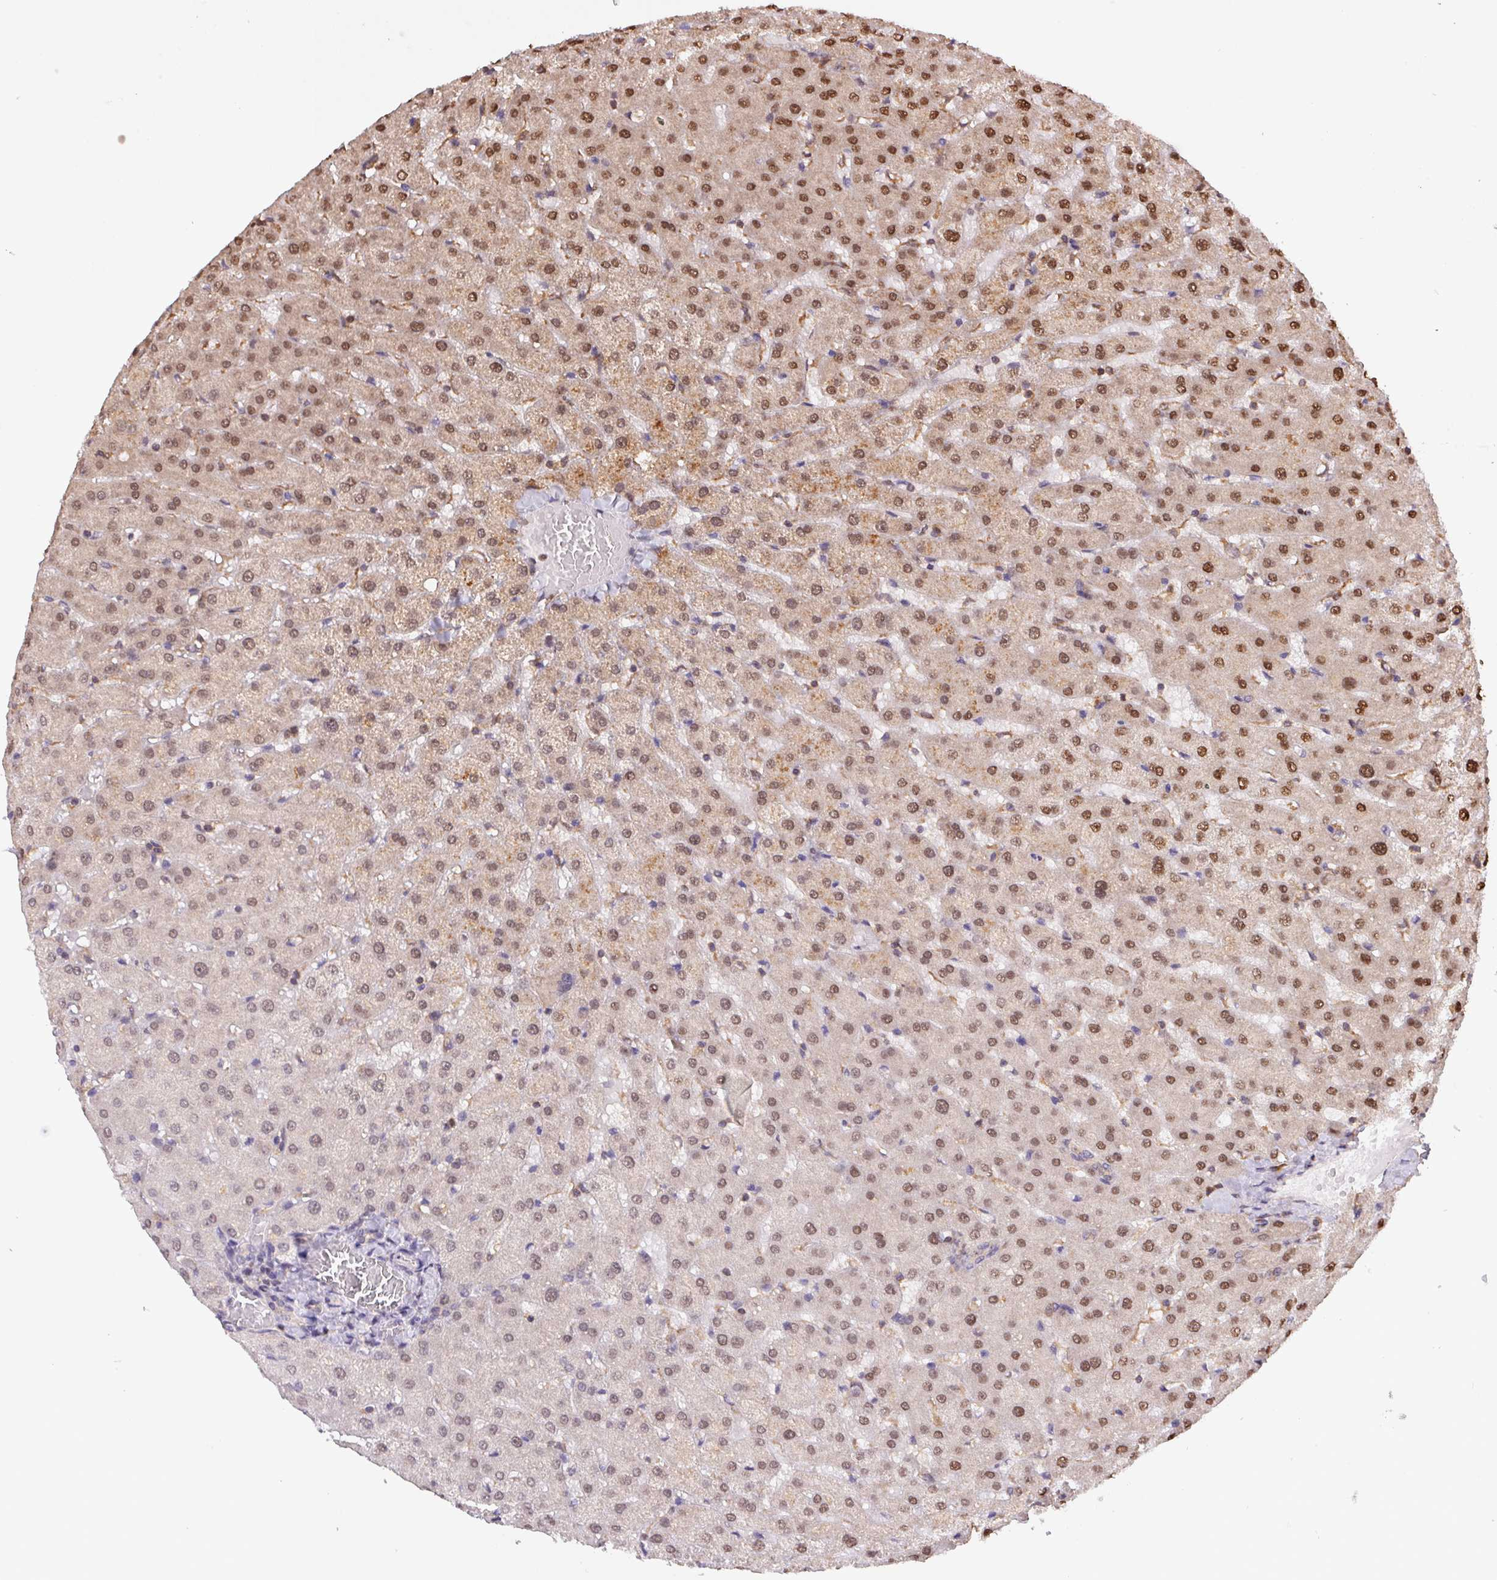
{"staining": {"intensity": "weak", "quantity": "<25%", "location": "cytoplasmic/membranous"}, "tissue": "liver", "cell_type": "Cholangiocytes", "image_type": "normal", "snomed": [{"axis": "morphology", "description": "Normal tissue, NOS"}, {"axis": "topography", "description": "Liver"}], "caption": "The immunohistochemistry photomicrograph has no significant positivity in cholangiocytes of liver.", "gene": "MEX3D", "patient": {"sex": "female", "age": 50}}